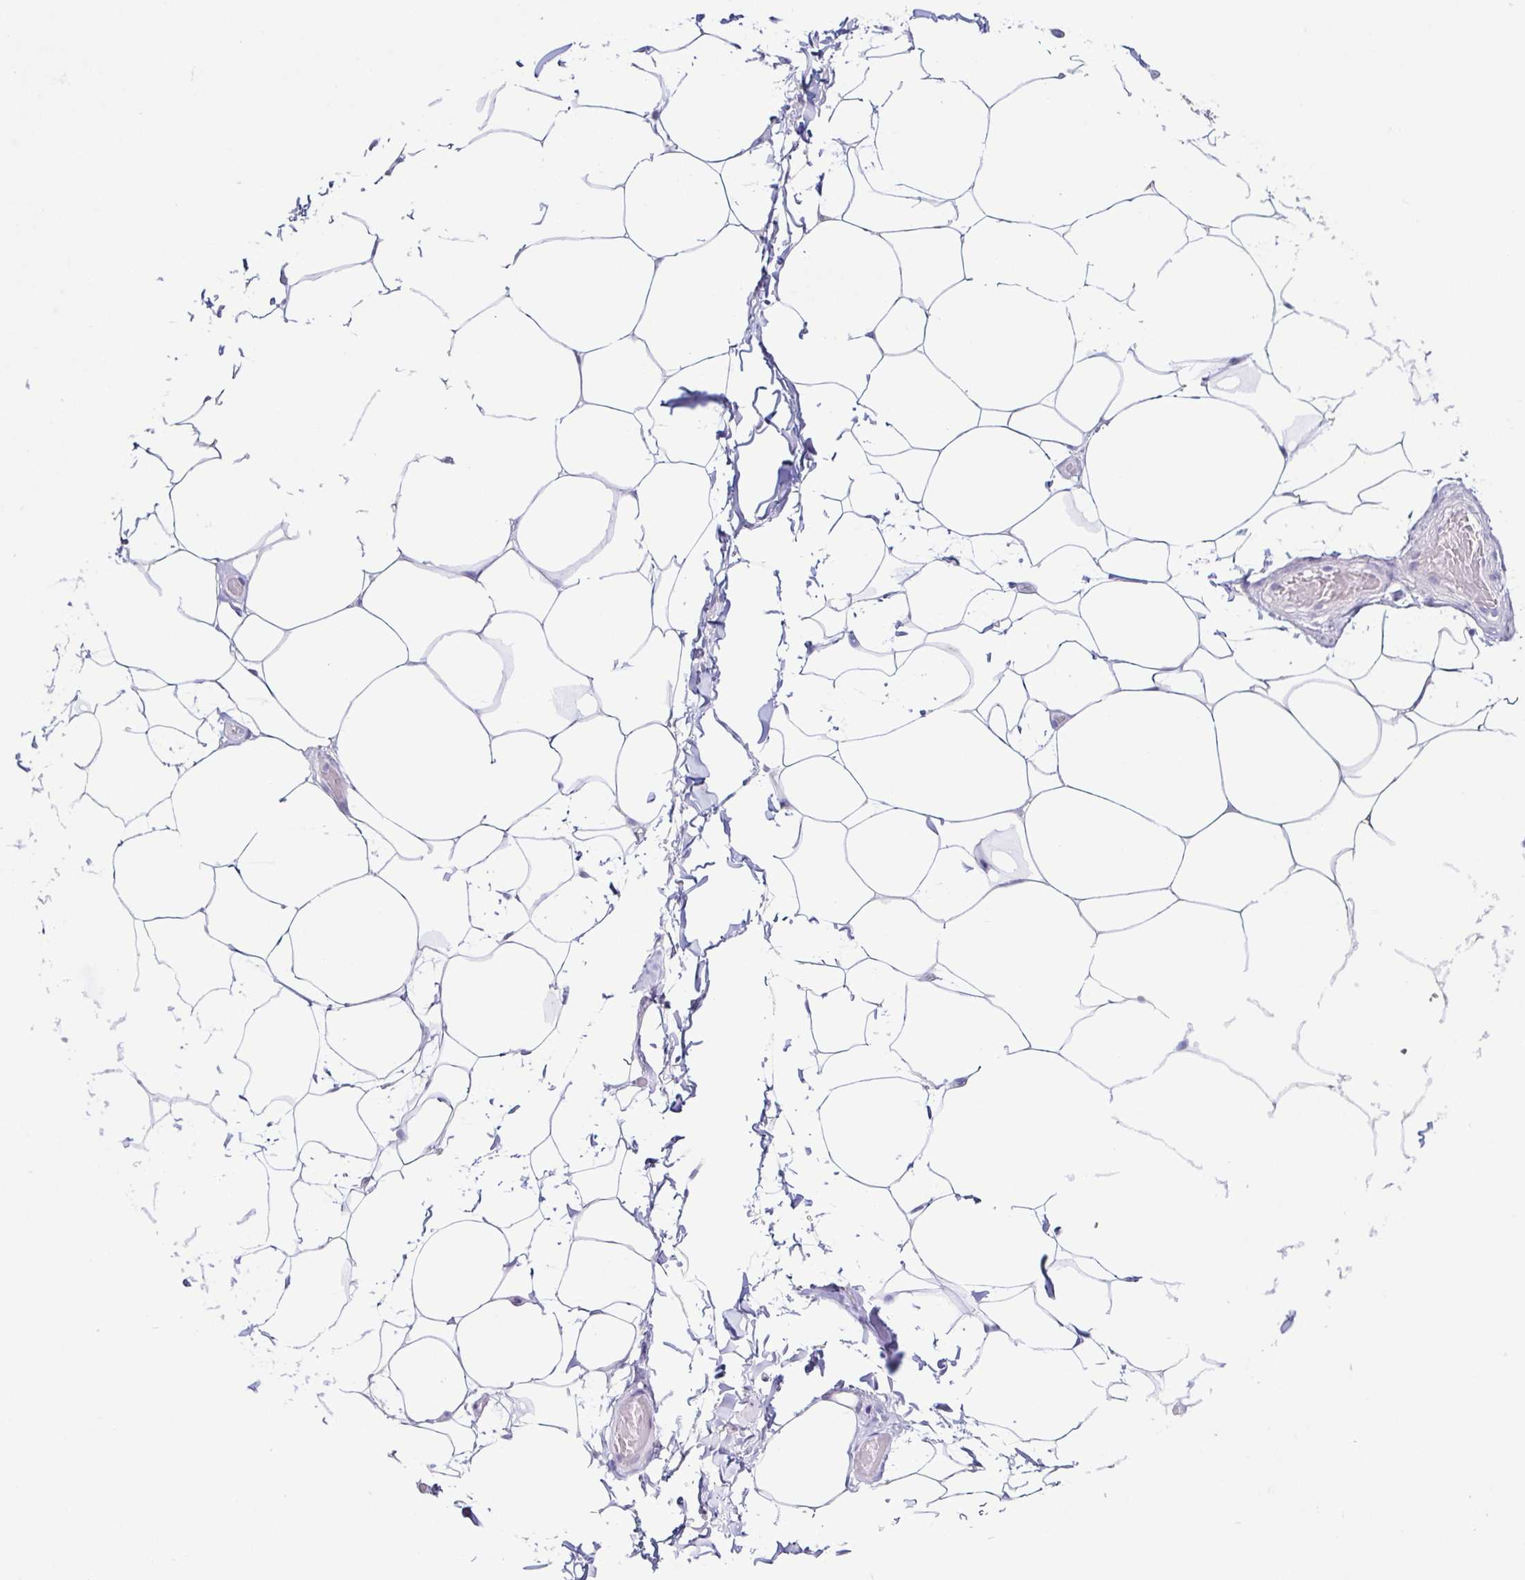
{"staining": {"intensity": "negative", "quantity": "none", "location": "none"}, "tissue": "adipose tissue", "cell_type": "Adipocytes", "image_type": "normal", "snomed": [{"axis": "morphology", "description": "Normal tissue, NOS"}, {"axis": "topography", "description": "Soft tissue"}, {"axis": "topography", "description": "Adipose tissue"}, {"axis": "topography", "description": "Vascular tissue"}, {"axis": "topography", "description": "Peripheral nerve tissue"}], "caption": "IHC of unremarkable human adipose tissue exhibits no expression in adipocytes.", "gene": "TP73", "patient": {"sex": "male", "age": 29}}